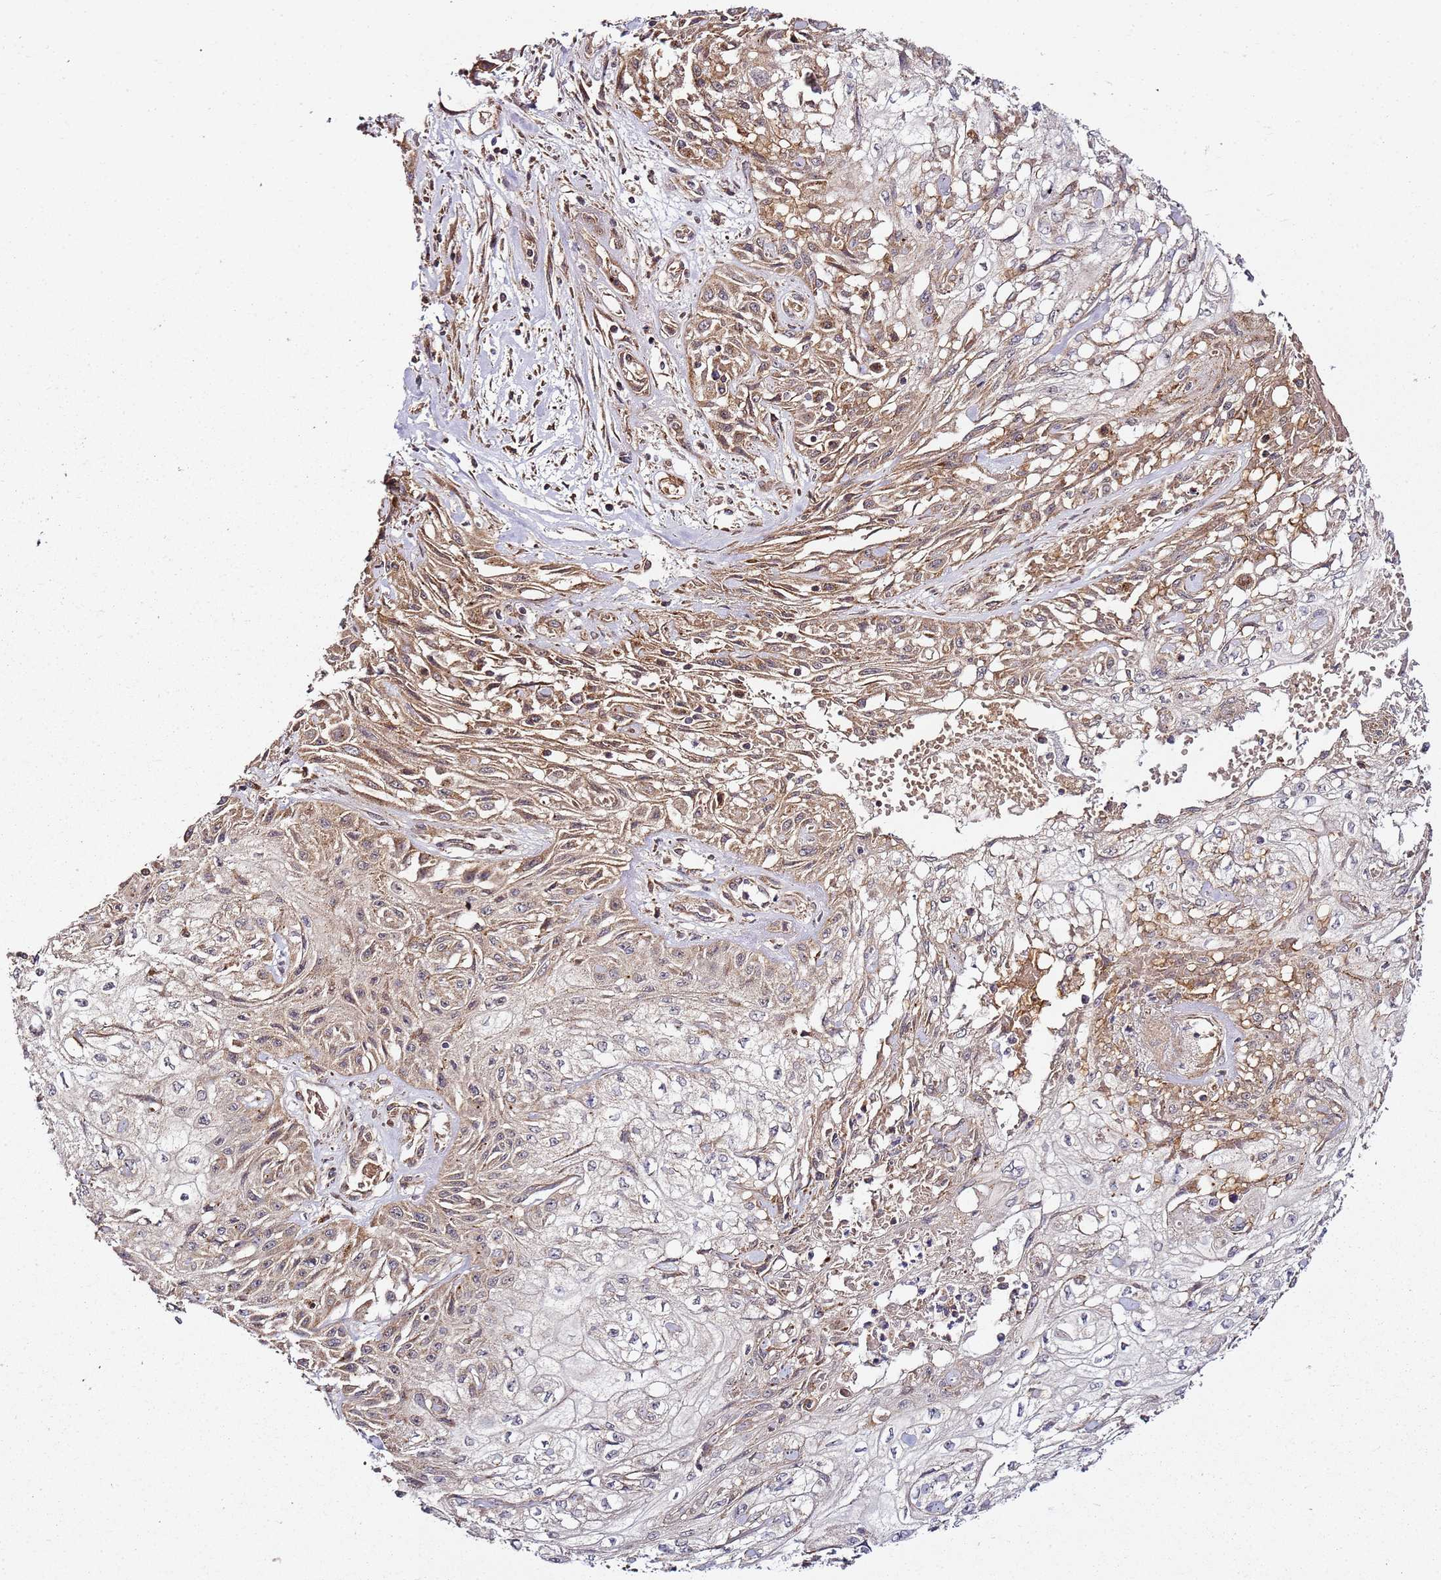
{"staining": {"intensity": "moderate", "quantity": ">75%", "location": "cytoplasmic/membranous"}, "tissue": "skin cancer", "cell_type": "Tumor cells", "image_type": "cancer", "snomed": [{"axis": "morphology", "description": "Squamous cell carcinoma, NOS"}, {"axis": "morphology", "description": "Squamous cell carcinoma, metastatic, NOS"}, {"axis": "topography", "description": "Skin"}, {"axis": "topography", "description": "Lymph node"}], "caption": "This micrograph reveals skin cancer stained with immunohistochemistry to label a protein in brown. The cytoplasmic/membranous of tumor cells show moderate positivity for the protein. Nuclei are counter-stained blue.", "gene": "TM2D2", "patient": {"sex": "male", "age": 75}}